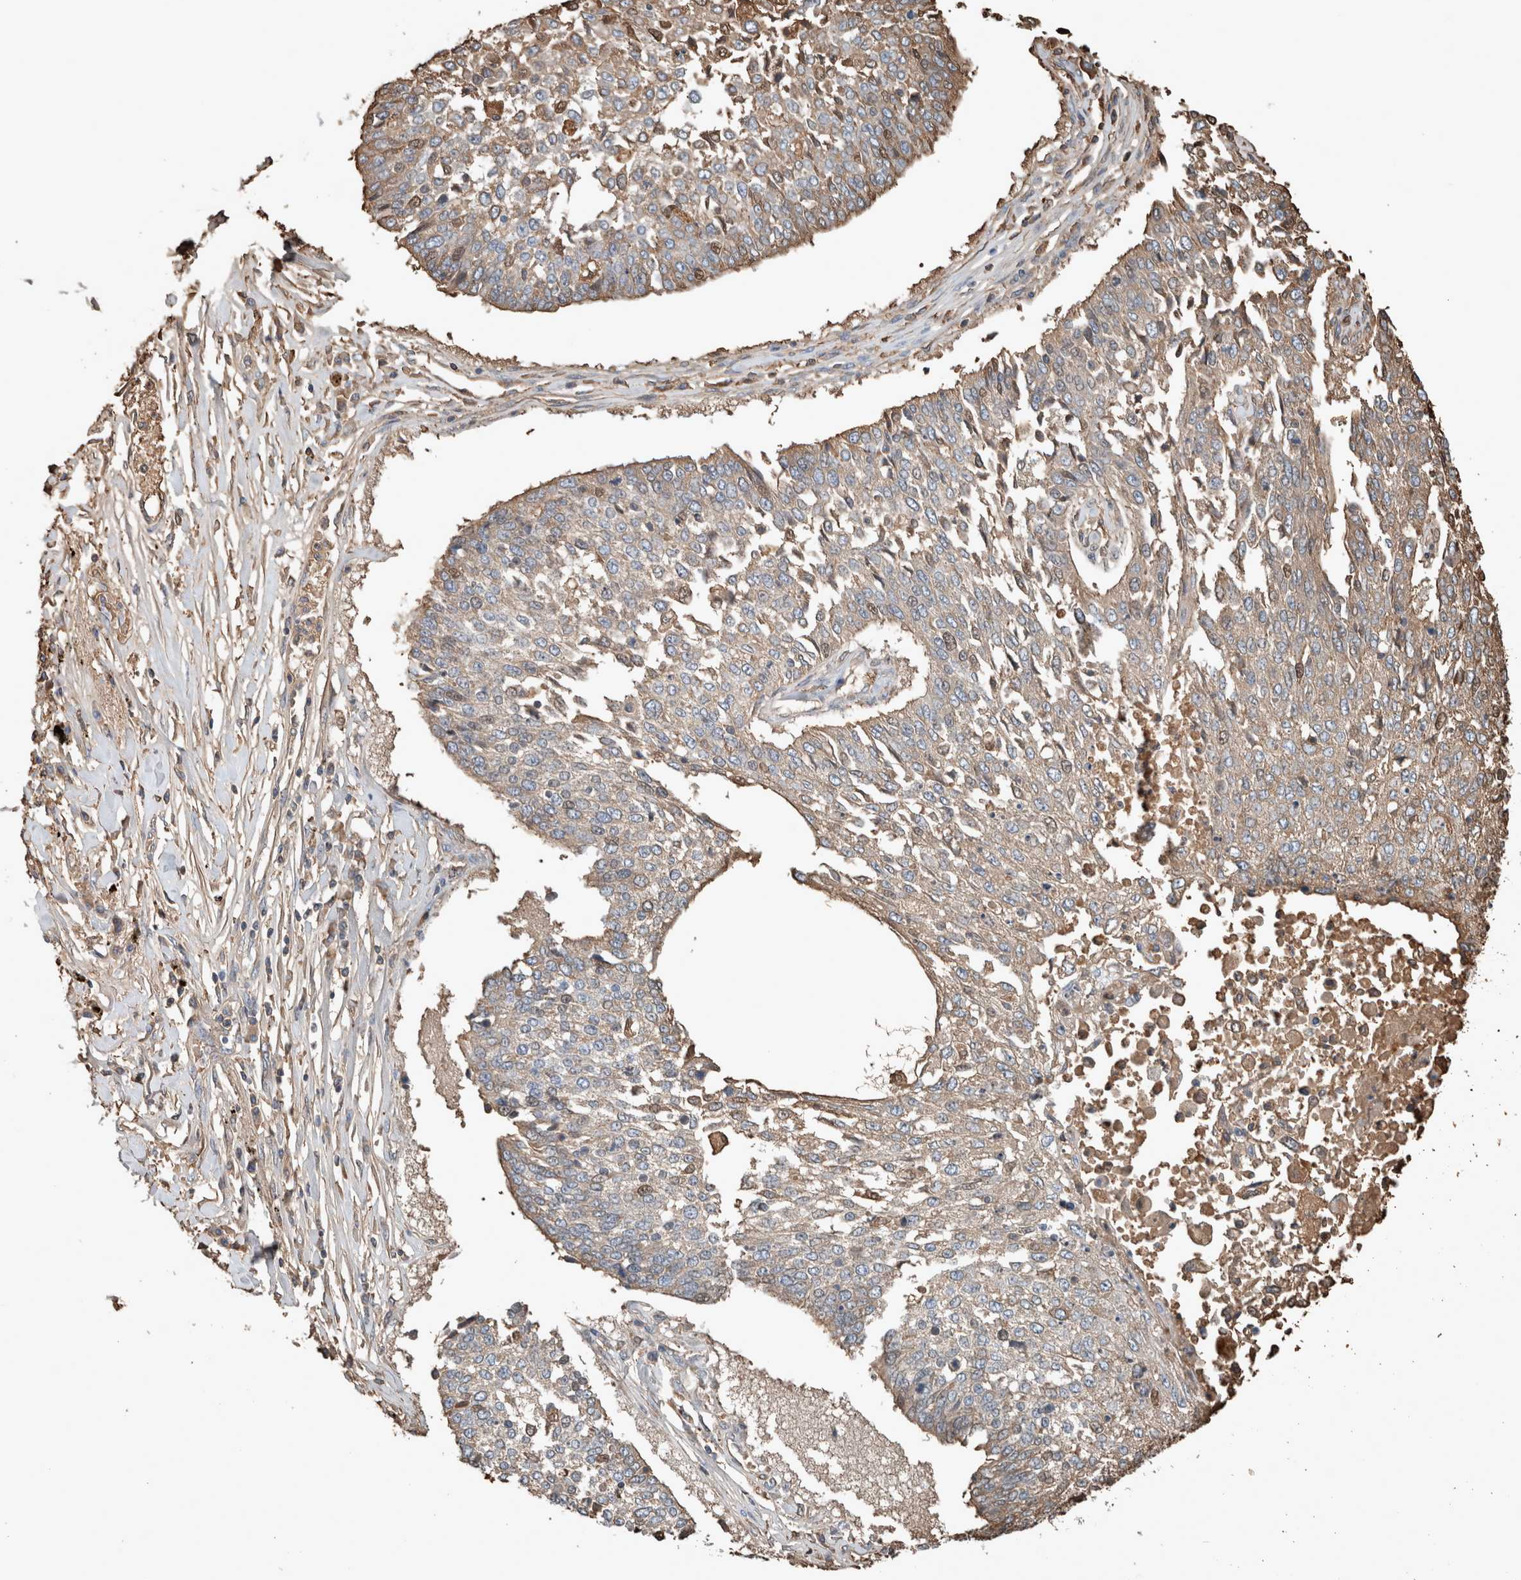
{"staining": {"intensity": "weak", "quantity": "25%-75%", "location": "cytoplasmic/membranous"}, "tissue": "lung cancer", "cell_type": "Tumor cells", "image_type": "cancer", "snomed": [{"axis": "morphology", "description": "Normal tissue, NOS"}, {"axis": "morphology", "description": "Squamous cell carcinoma, NOS"}, {"axis": "topography", "description": "Cartilage tissue"}, {"axis": "topography", "description": "Bronchus"}, {"axis": "topography", "description": "Lung"}, {"axis": "topography", "description": "Peripheral nerve tissue"}], "caption": "Immunohistochemical staining of human lung squamous cell carcinoma reveals low levels of weak cytoplasmic/membranous protein staining in about 25%-75% of tumor cells. The protein is stained brown, and the nuclei are stained in blue (DAB IHC with brightfield microscopy, high magnification).", "gene": "USP34", "patient": {"sex": "female", "age": 49}}